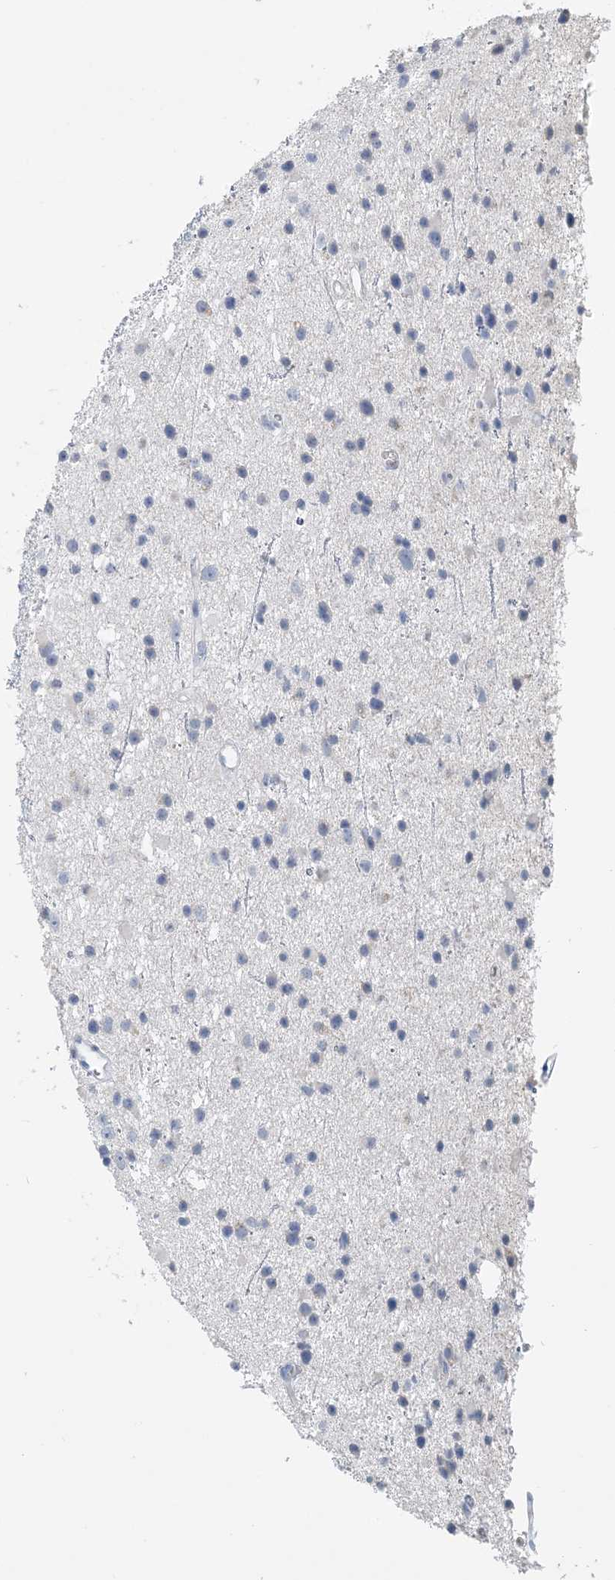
{"staining": {"intensity": "negative", "quantity": "none", "location": "none"}, "tissue": "glioma", "cell_type": "Tumor cells", "image_type": "cancer", "snomed": [{"axis": "morphology", "description": "Glioma, malignant, Low grade"}, {"axis": "topography", "description": "Cerebral cortex"}], "caption": "DAB (3,3'-diaminobenzidine) immunohistochemical staining of malignant glioma (low-grade) shows no significant staining in tumor cells. Brightfield microscopy of IHC stained with DAB (brown) and hematoxylin (blue), captured at high magnification.", "gene": "CTRL", "patient": {"sex": "female", "age": 39}}